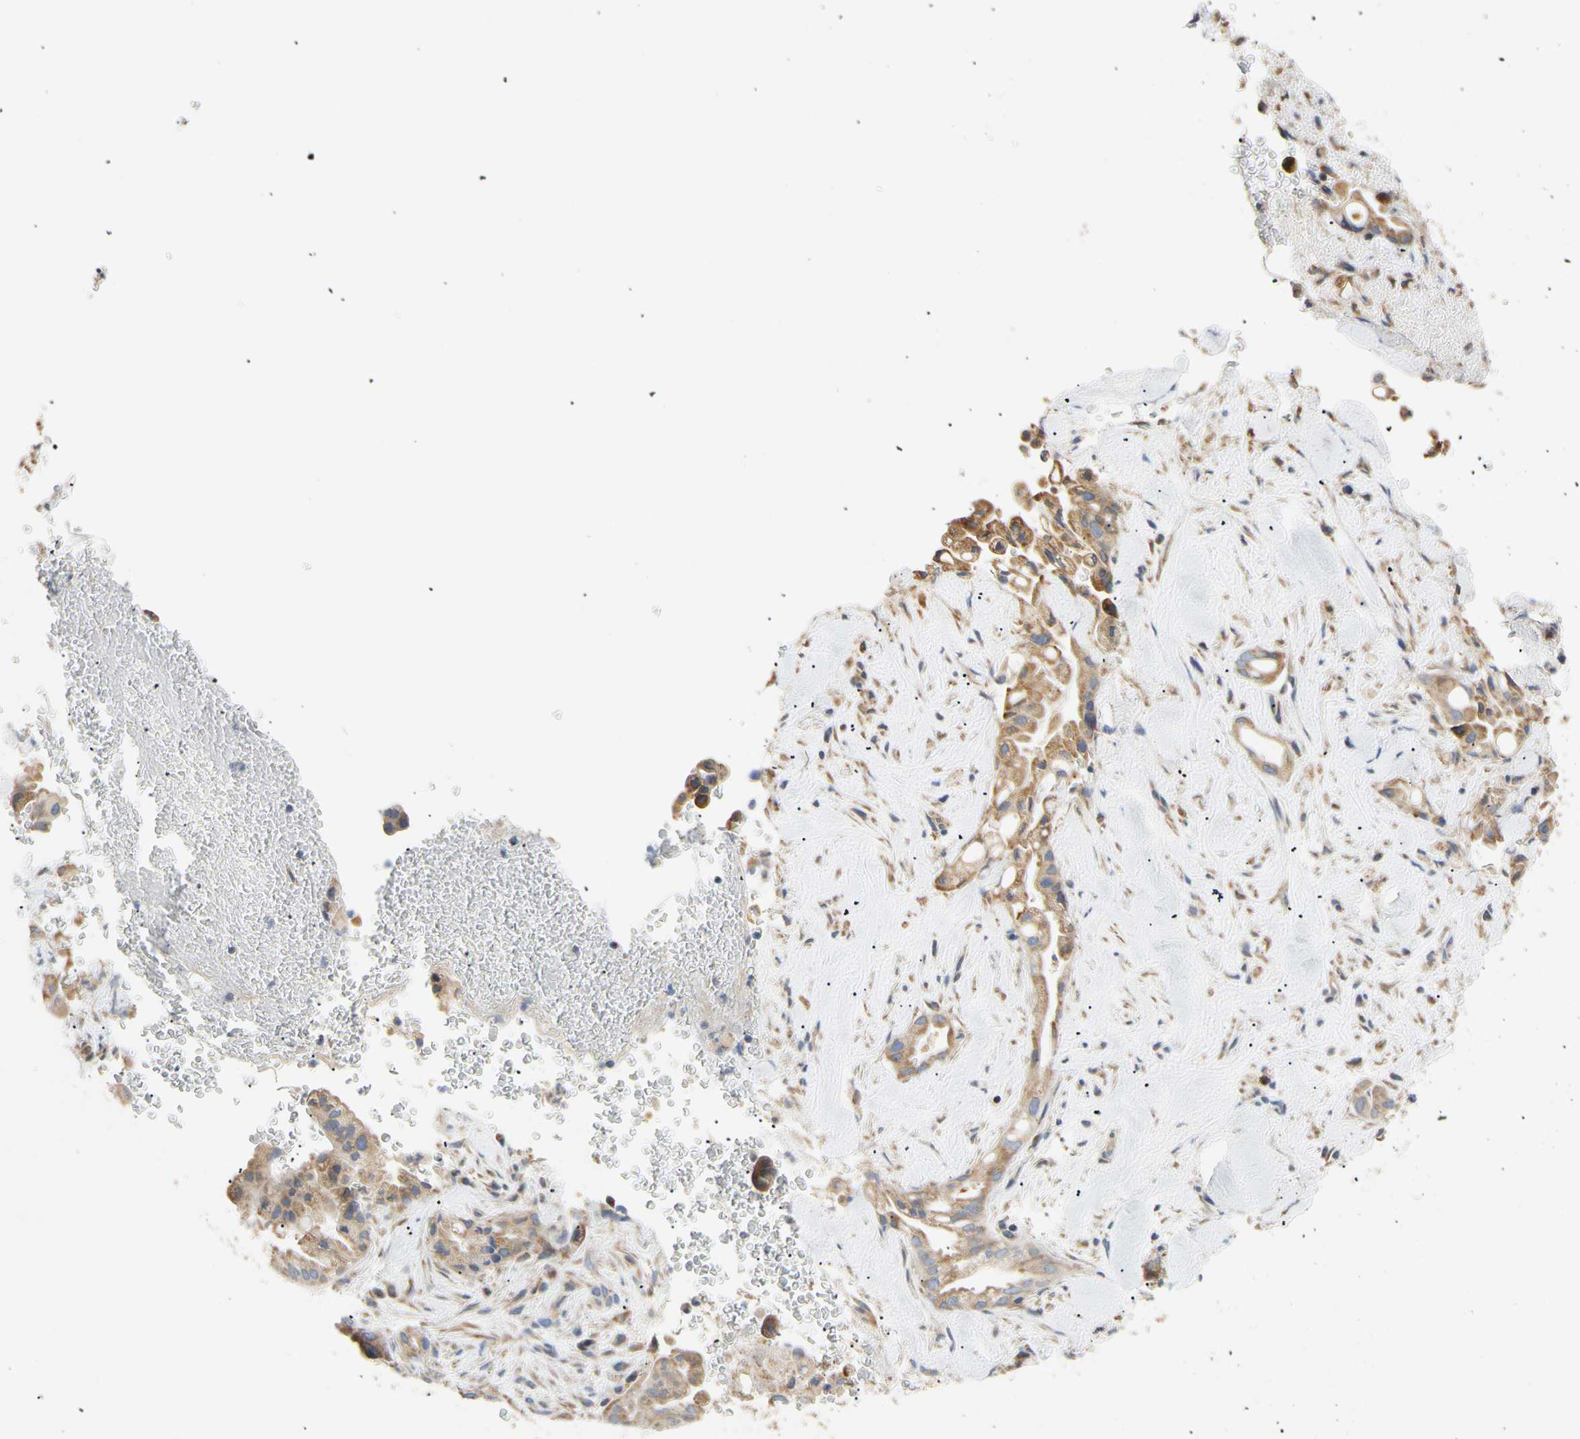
{"staining": {"intensity": "moderate", "quantity": ">75%", "location": "cytoplasmic/membranous"}, "tissue": "liver cancer", "cell_type": "Tumor cells", "image_type": "cancer", "snomed": [{"axis": "morphology", "description": "Cholangiocarcinoma"}, {"axis": "topography", "description": "Liver"}], "caption": "An immunohistochemistry histopathology image of neoplastic tissue is shown. Protein staining in brown highlights moderate cytoplasmic/membranous positivity in liver cancer within tumor cells. (Stains: DAB in brown, nuclei in blue, Microscopy: brightfield microscopy at high magnification).", "gene": "PLGRKT", "patient": {"sex": "female", "age": 68}}